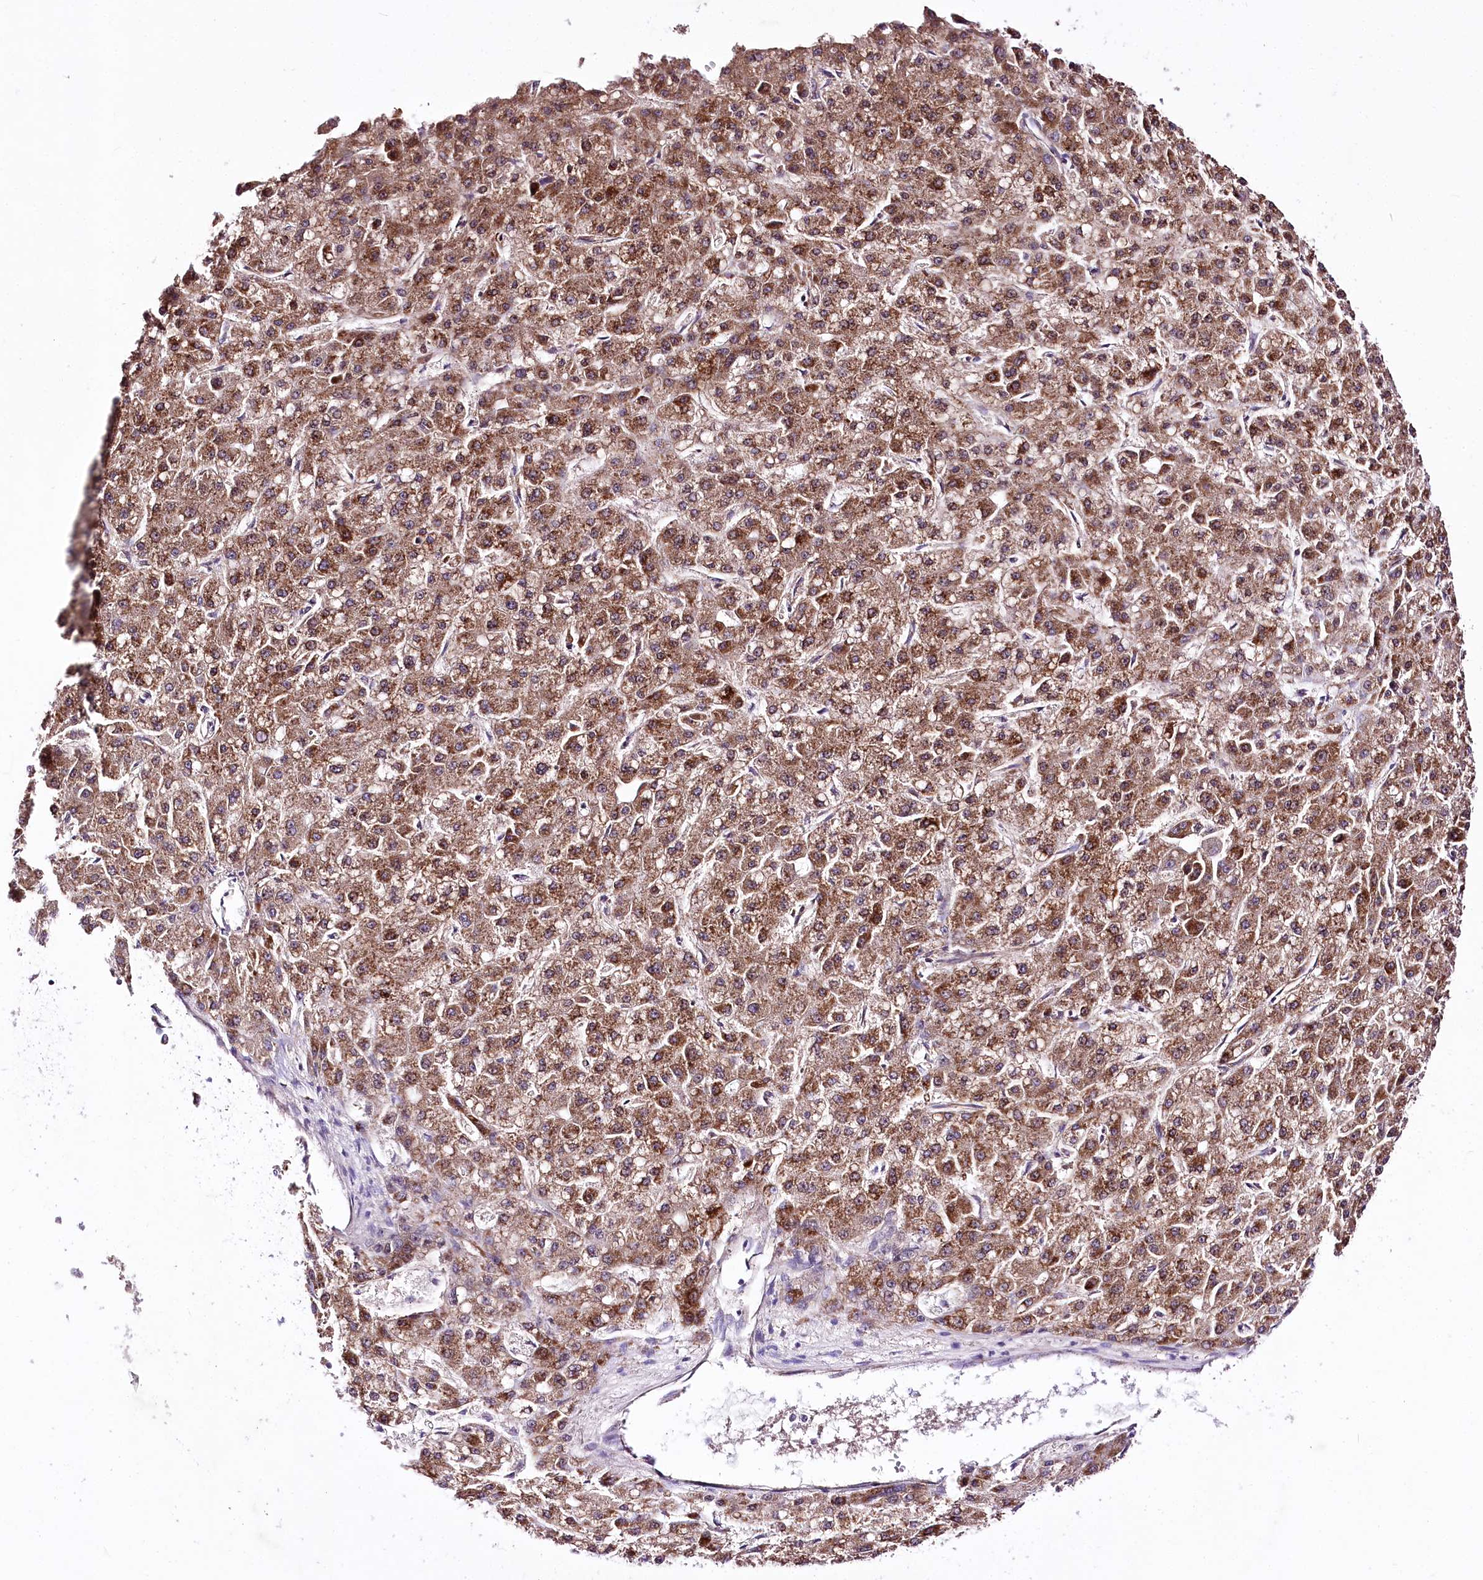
{"staining": {"intensity": "moderate", "quantity": ">75%", "location": "cytoplasmic/membranous"}, "tissue": "liver cancer", "cell_type": "Tumor cells", "image_type": "cancer", "snomed": [{"axis": "morphology", "description": "Carcinoma, Hepatocellular, NOS"}, {"axis": "topography", "description": "Liver"}], "caption": "Liver cancer (hepatocellular carcinoma) stained with a brown dye displays moderate cytoplasmic/membranous positive positivity in approximately >75% of tumor cells.", "gene": "ATE1", "patient": {"sex": "male", "age": 67}}